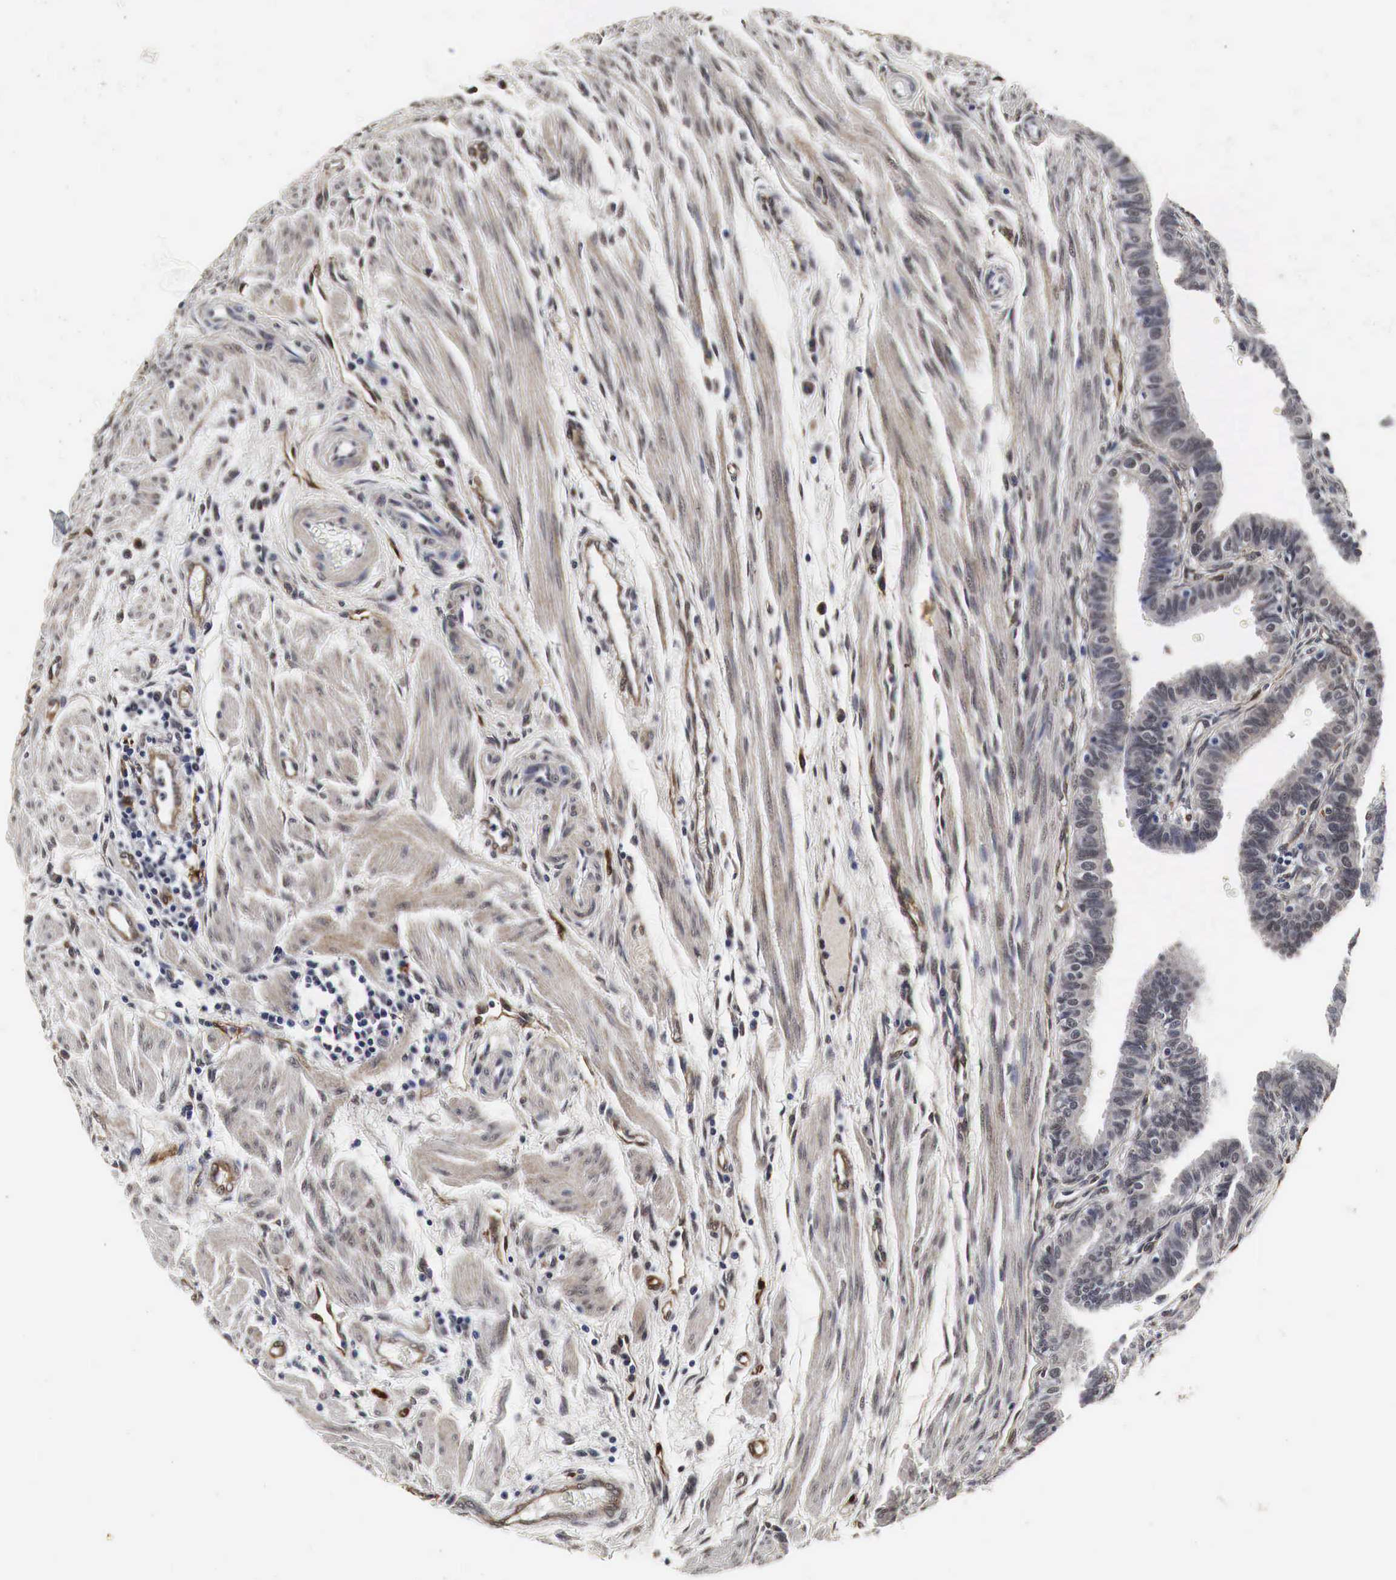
{"staining": {"intensity": "weak", "quantity": "<25%", "location": "nuclear"}, "tissue": "fallopian tube", "cell_type": "Glandular cells", "image_type": "normal", "snomed": [{"axis": "morphology", "description": "Normal tissue, NOS"}, {"axis": "topography", "description": "Fallopian tube"}], "caption": "The histopathology image shows no significant staining in glandular cells of fallopian tube. The staining was performed using DAB to visualize the protein expression in brown, while the nuclei were stained in blue with hematoxylin (Magnification: 20x).", "gene": "SPIN1", "patient": {"sex": "female", "age": 32}}